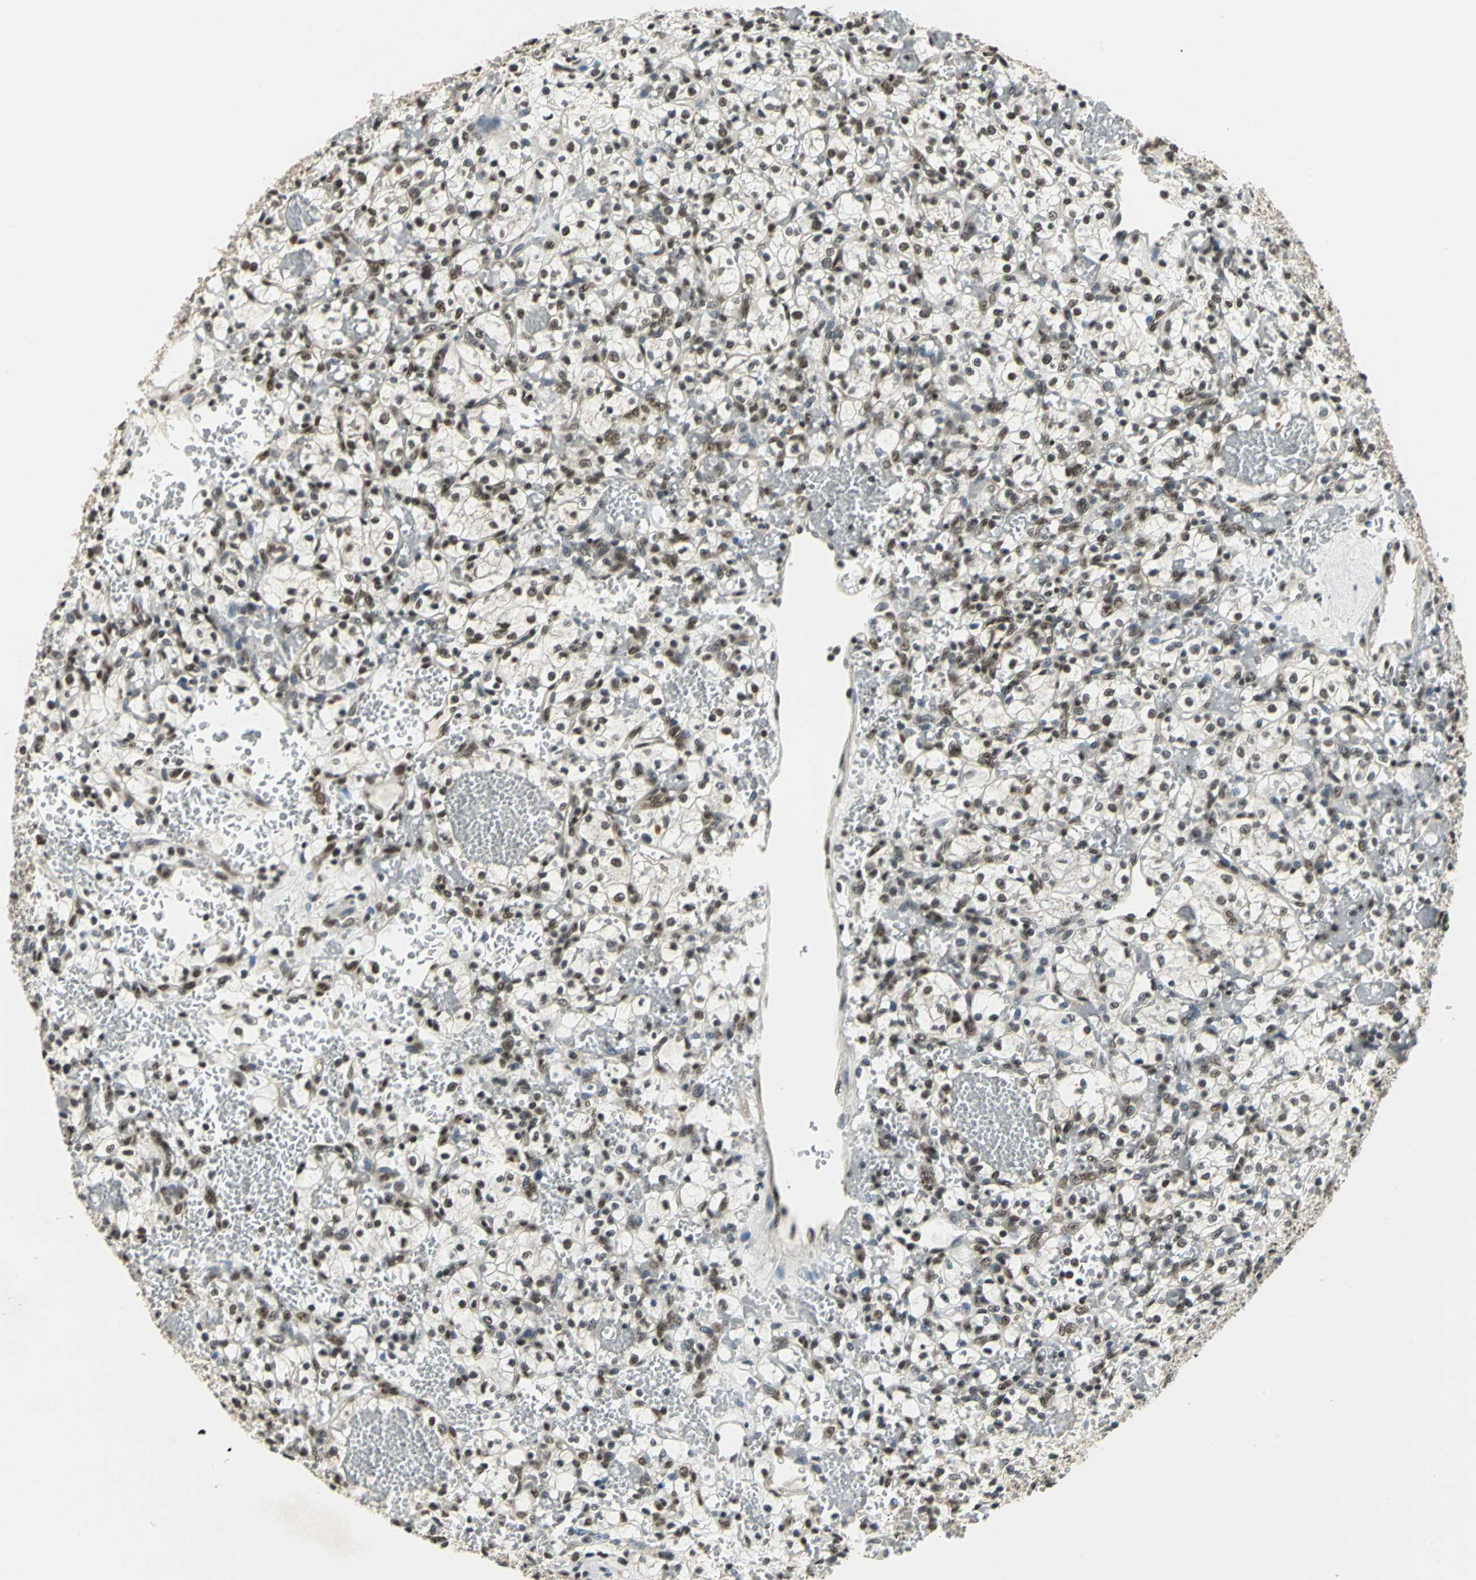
{"staining": {"intensity": "strong", "quantity": ">75%", "location": "nuclear"}, "tissue": "renal cancer", "cell_type": "Tumor cells", "image_type": "cancer", "snomed": [{"axis": "morphology", "description": "Adenocarcinoma, NOS"}, {"axis": "topography", "description": "Kidney"}], "caption": "DAB immunohistochemical staining of human adenocarcinoma (renal) shows strong nuclear protein positivity in about >75% of tumor cells. (DAB = brown stain, brightfield microscopy at high magnification).", "gene": "RBM14", "patient": {"sex": "female", "age": 60}}